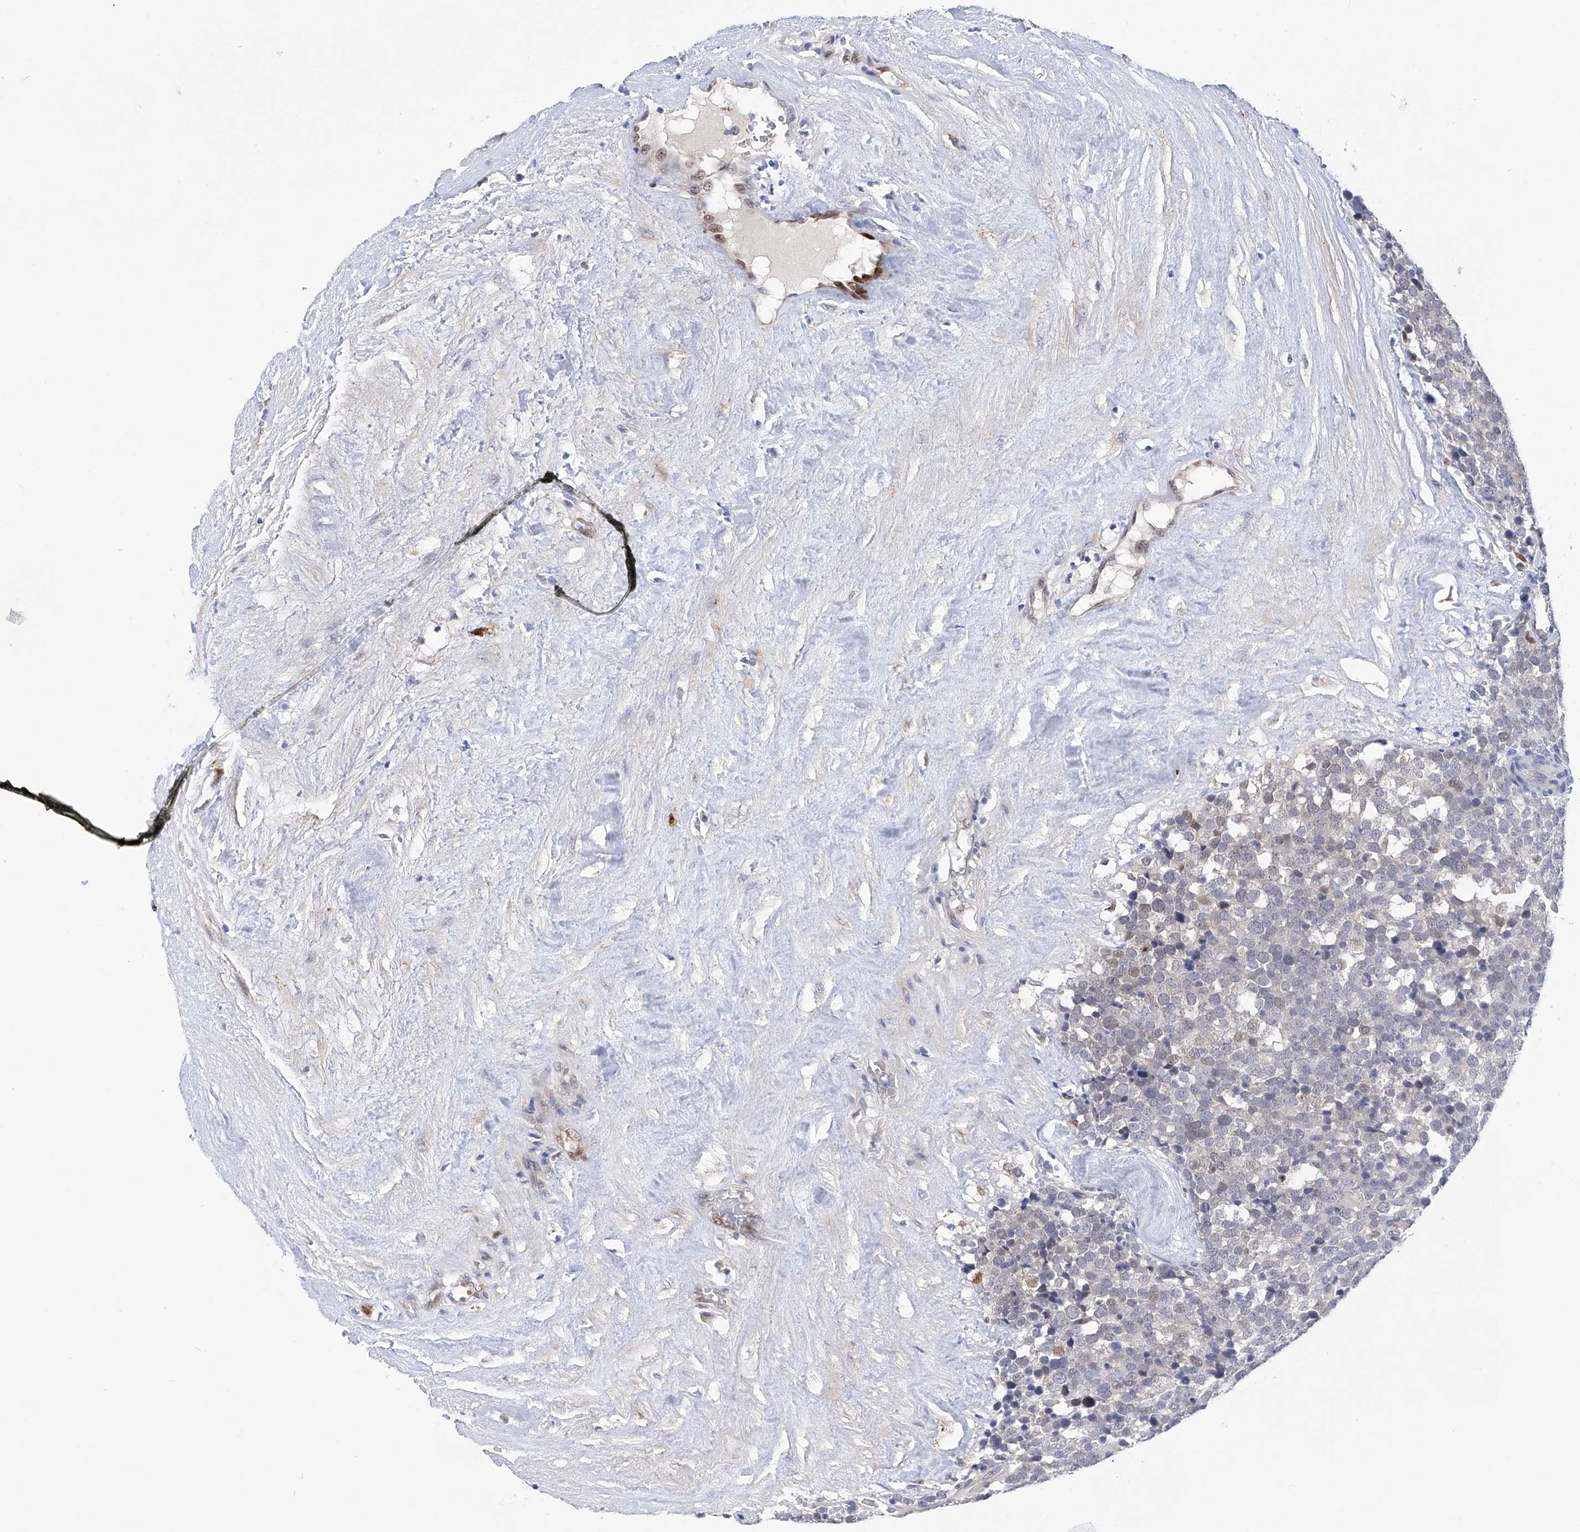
{"staining": {"intensity": "negative", "quantity": "none", "location": "none"}, "tissue": "testis cancer", "cell_type": "Tumor cells", "image_type": "cancer", "snomed": [{"axis": "morphology", "description": "Seminoma, NOS"}, {"axis": "topography", "description": "Testis"}], "caption": "DAB immunohistochemical staining of seminoma (testis) displays no significant expression in tumor cells.", "gene": "PHF20", "patient": {"sex": "male", "age": 71}}